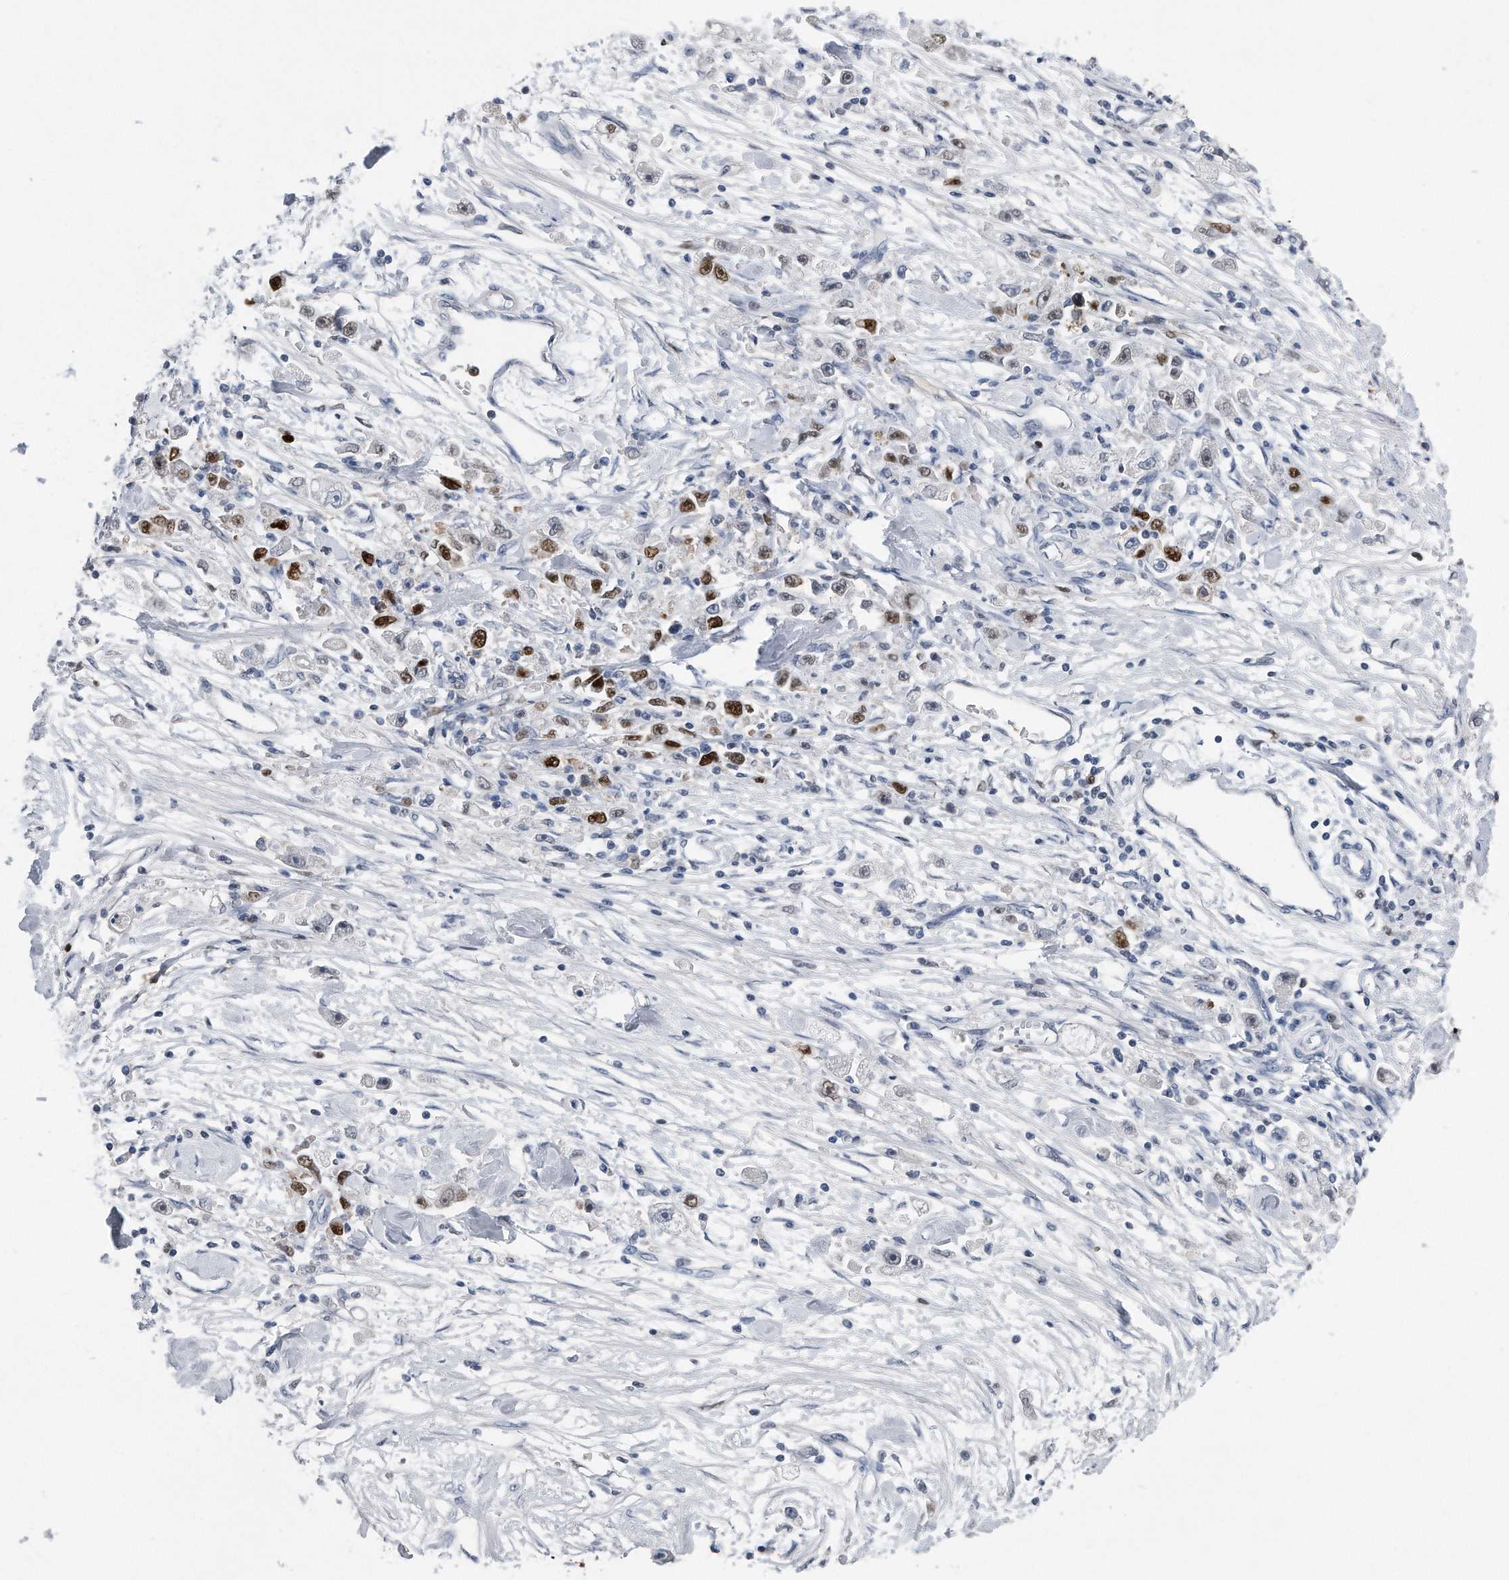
{"staining": {"intensity": "strong", "quantity": "25%-75%", "location": "nuclear"}, "tissue": "stomach cancer", "cell_type": "Tumor cells", "image_type": "cancer", "snomed": [{"axis": "morphology", "description": "Adenocarcinoma, NOS"}, {"axis": "topography", "description": "Stomach"}], "caption": "Stomach adenocarcinoma stained with immunohistochemistry reveals strong nuclear expression in approximately 25%-75% of tumor cells.", "gene": "PCNA", "patient": {"sex": "female", "age": 59}}